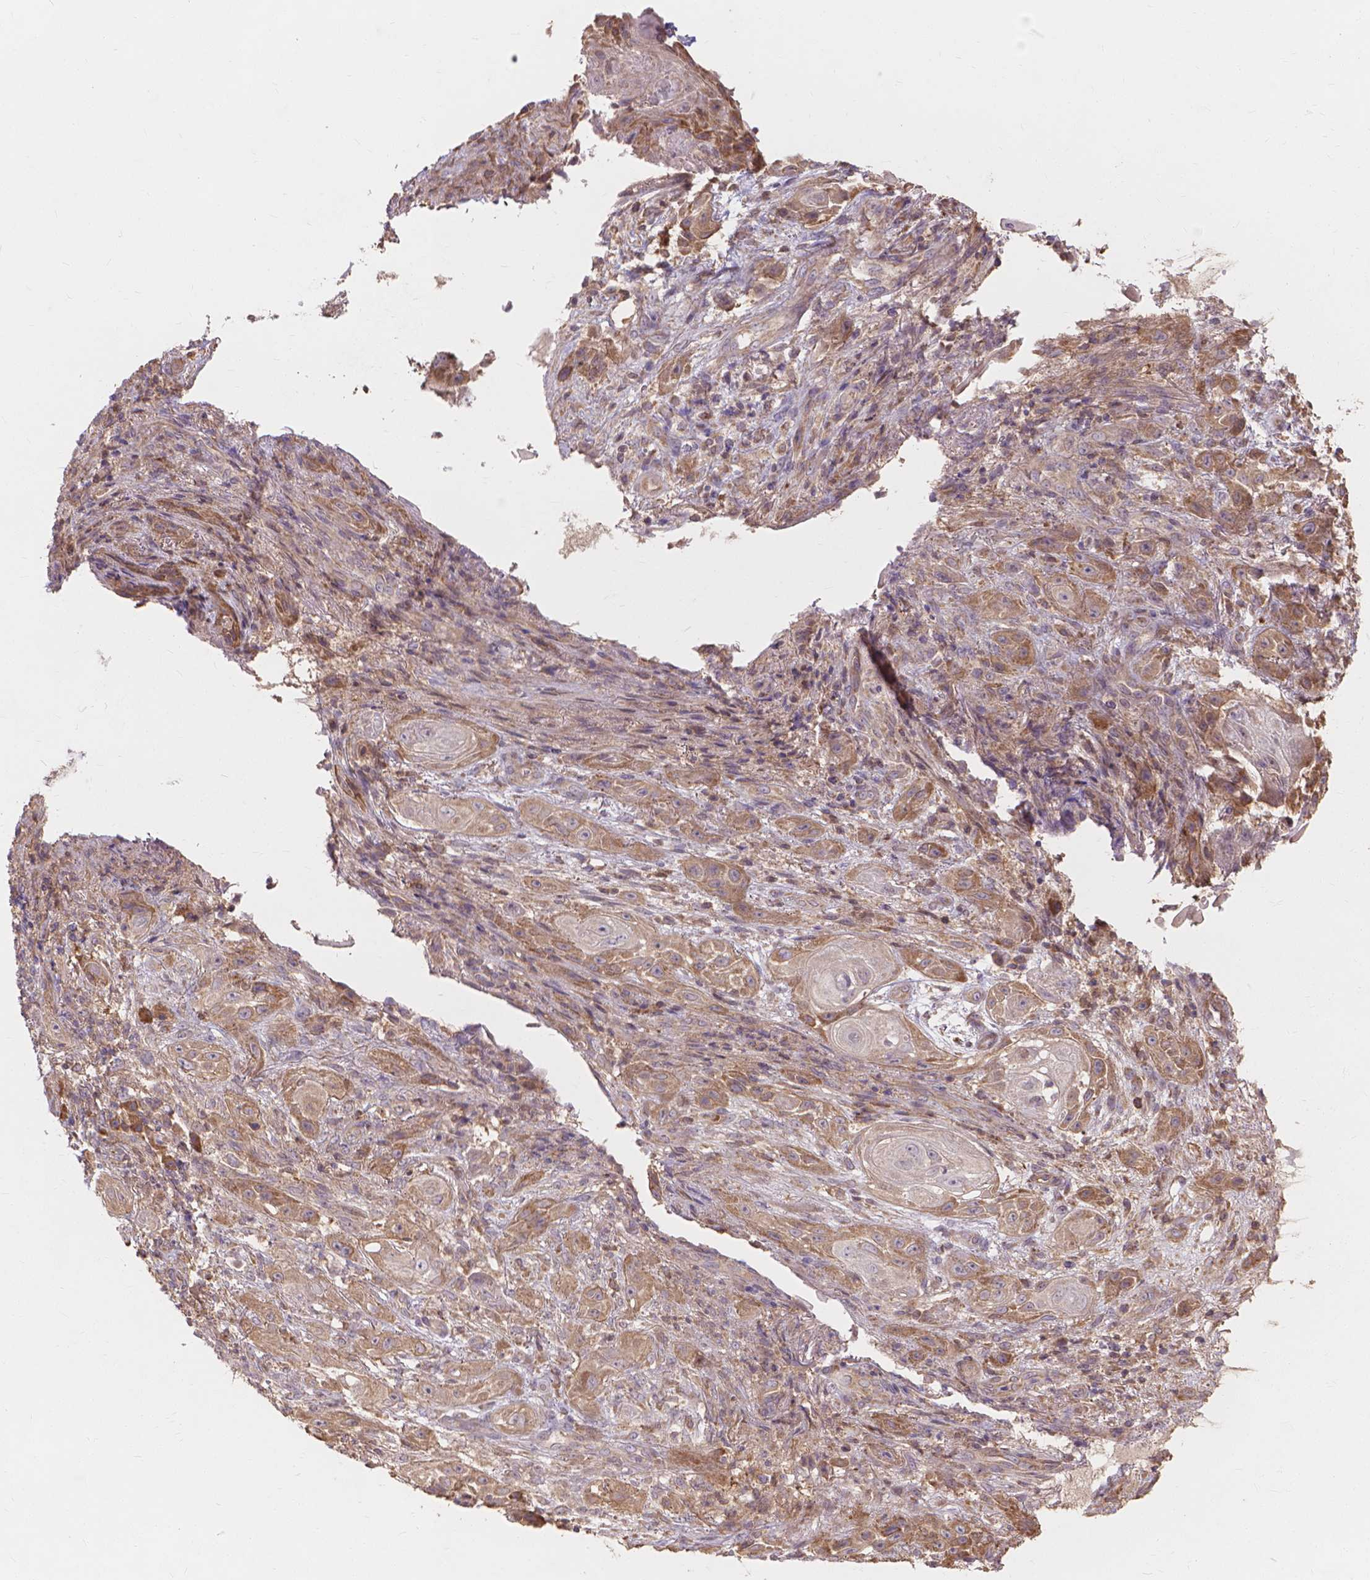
{"staining": {"intensity": "moderate", "quantity": ">75%", "location": "cytoplasmic/membranous"}, "tissue": "skin cancer", "cell_type": "Tumor cells", "image_type": "cancer", "snomed": [{"axis": "morphology", "description": "Squamous cell carcinoma, NOS"}, {"axis": "topography", "description": "Skin"}], "caption": "A photomicrograph of human skin squamous cell carcinoma stained for a protein shows moderate cytoplasmic/membranous brown staining in tumor cells.", "gene": "TAB2", "patient": {"sex": "male", "age": 62}}